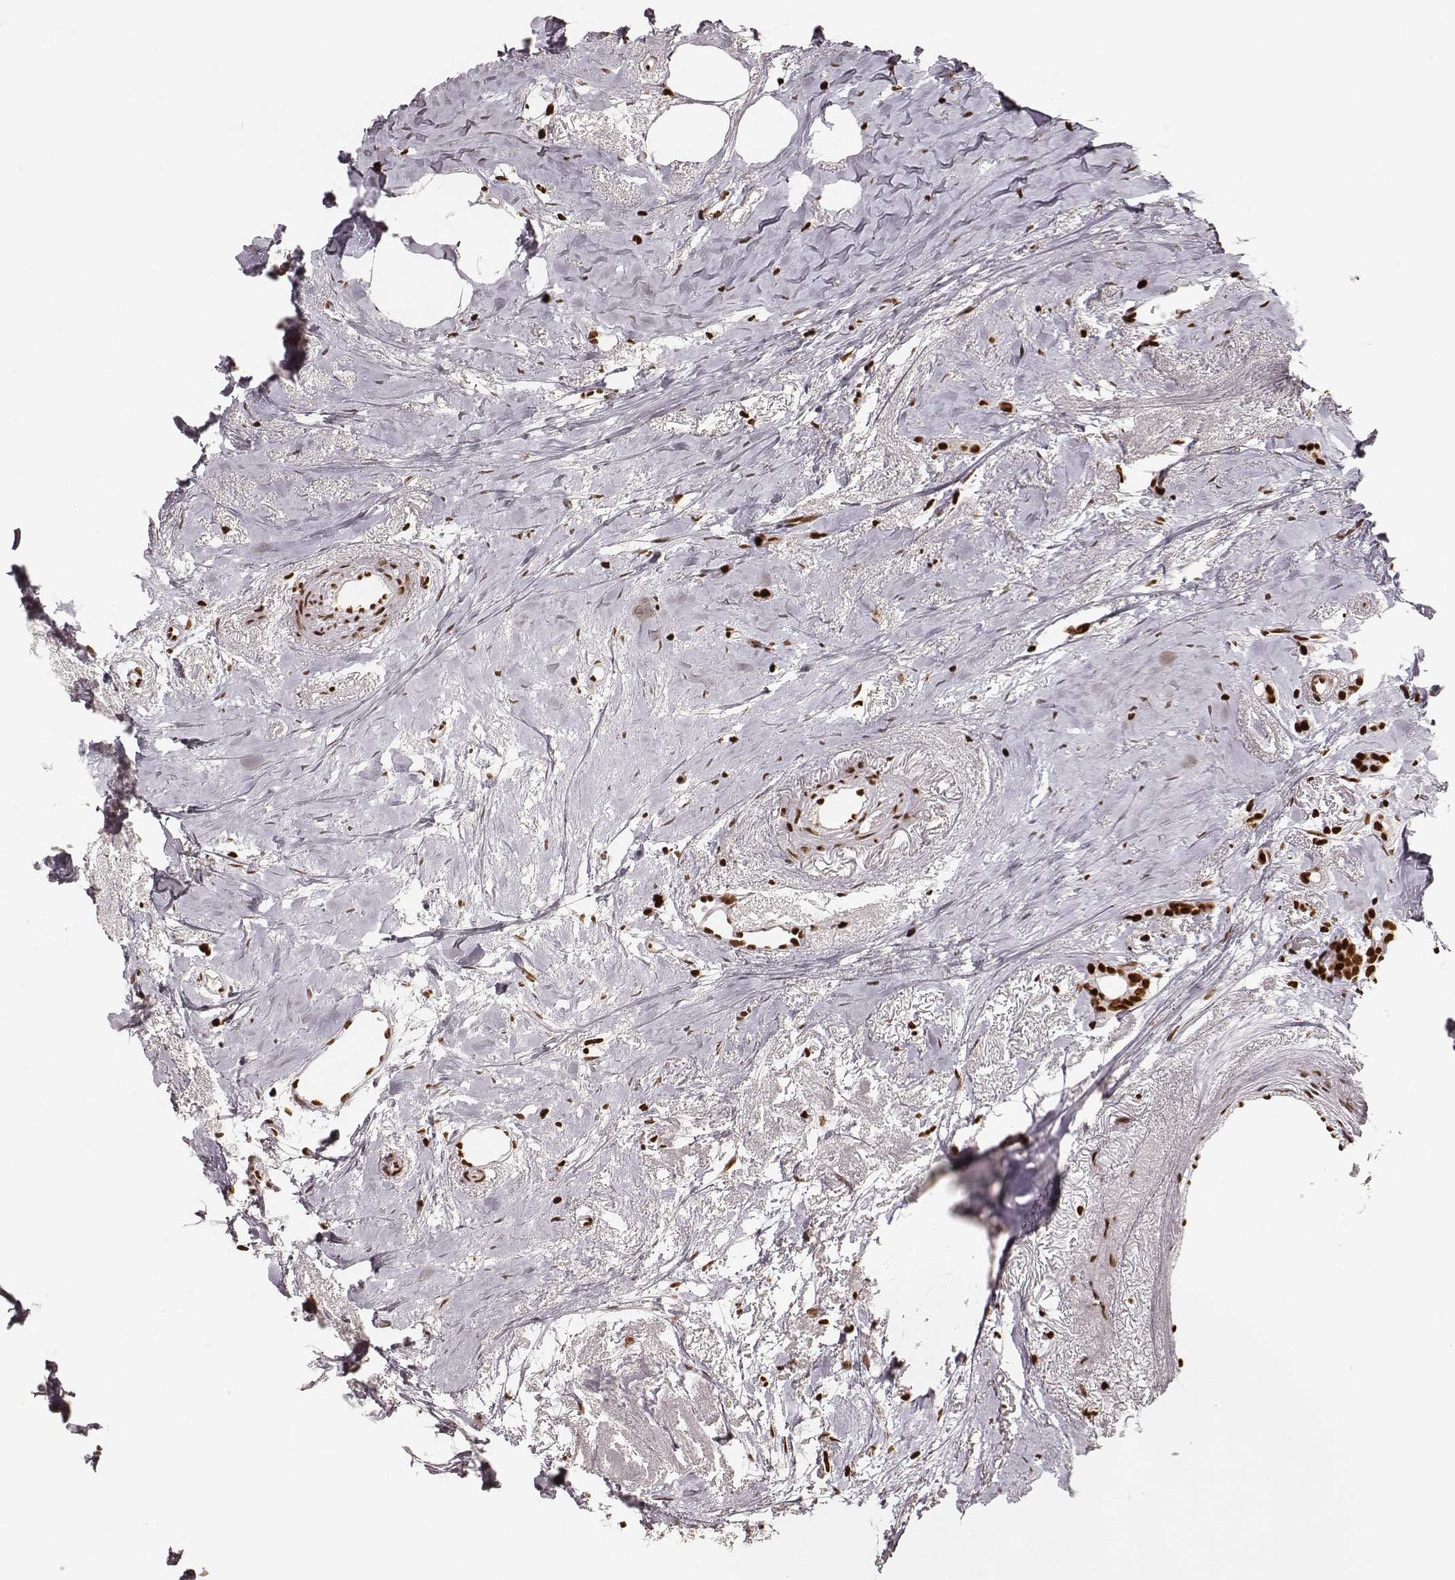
{"staining": {"intensity": "strong", "quantity": ">75%", "location": "nuclear"}, "tissue": "breast cancer", "cell_type": "Tumor cells", "image_type": "cancer", "snomed": [{"axis": "morphology", "description": "Duct carcinoma"}, {"axis": "topography", "description": "Breast"}], "caption": "High-power microscopy captured an IHC micrograph of intraductal carcinoma (breast), revealing strong nuclear positivity in about >75% of tumor cells.", "gene": "PARP1", "patient": {"sex": "female", "age": 40}}